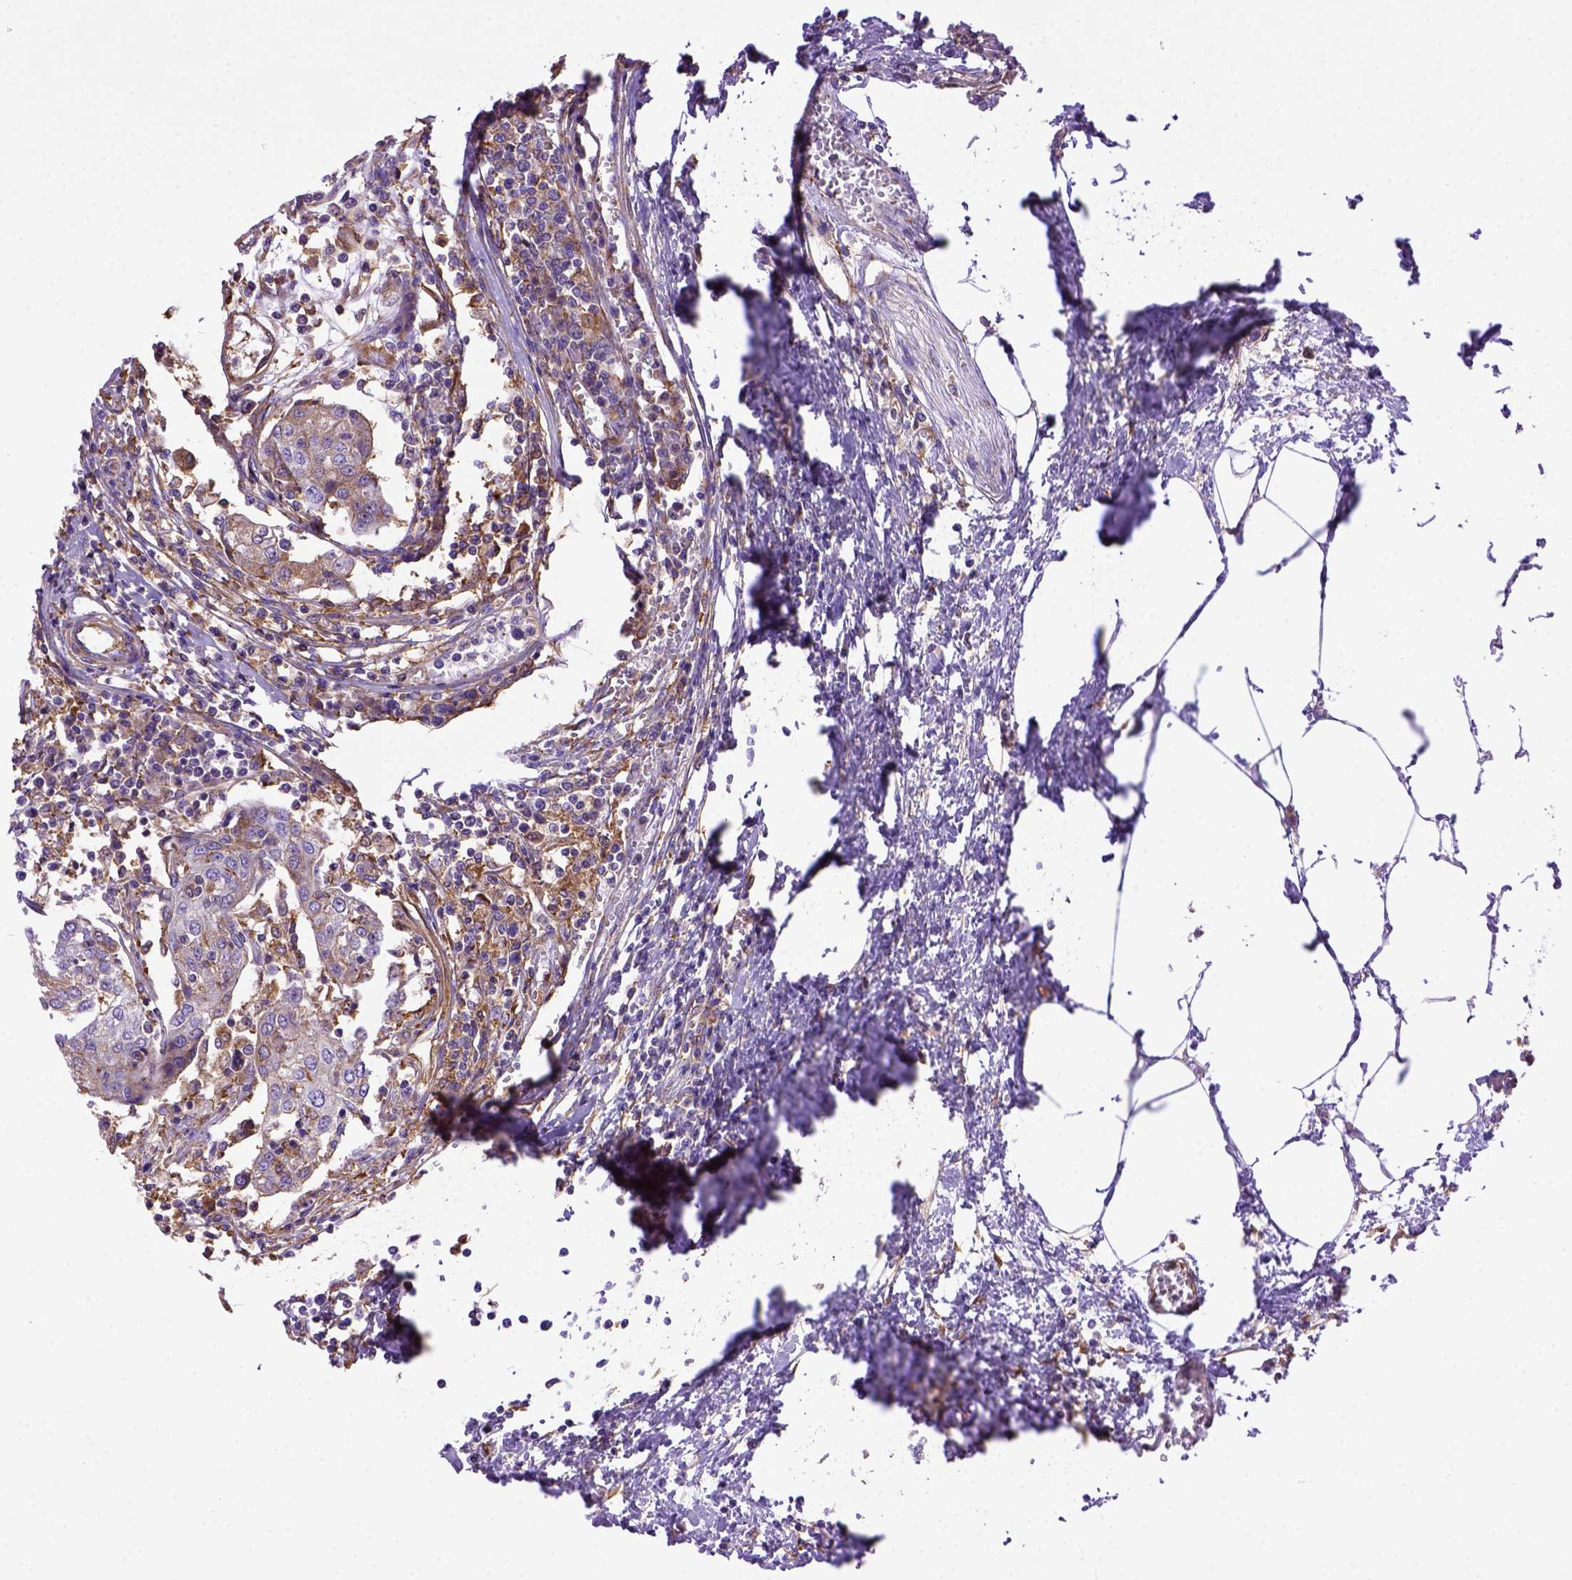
{"staining": {"intensity": "weak", "quantity": "<25%", "location": "cytoplasmic/membranous"}, "tissue": "urothelial cancer", "cell_type": "Tumor cells", "image_type": "cancer", "snomed": [{"axis": "morphology", "description": "Urothelial carcinoma, High grade"}, {"axis": "topography", "description": "Urinary bladder"}], "caption": "Immunohistochemistry of human urothelial cancer reveals no expression in tumor cells. The staining was performed using DAB (3,3'-diaminobenzidine) to visualize the protein expression in brown, while the nuclei were stained in blue with hematoxylin (Magnification: 20x).", "gene": "MVP", "patient": {"sex": "female", "age": 85}}